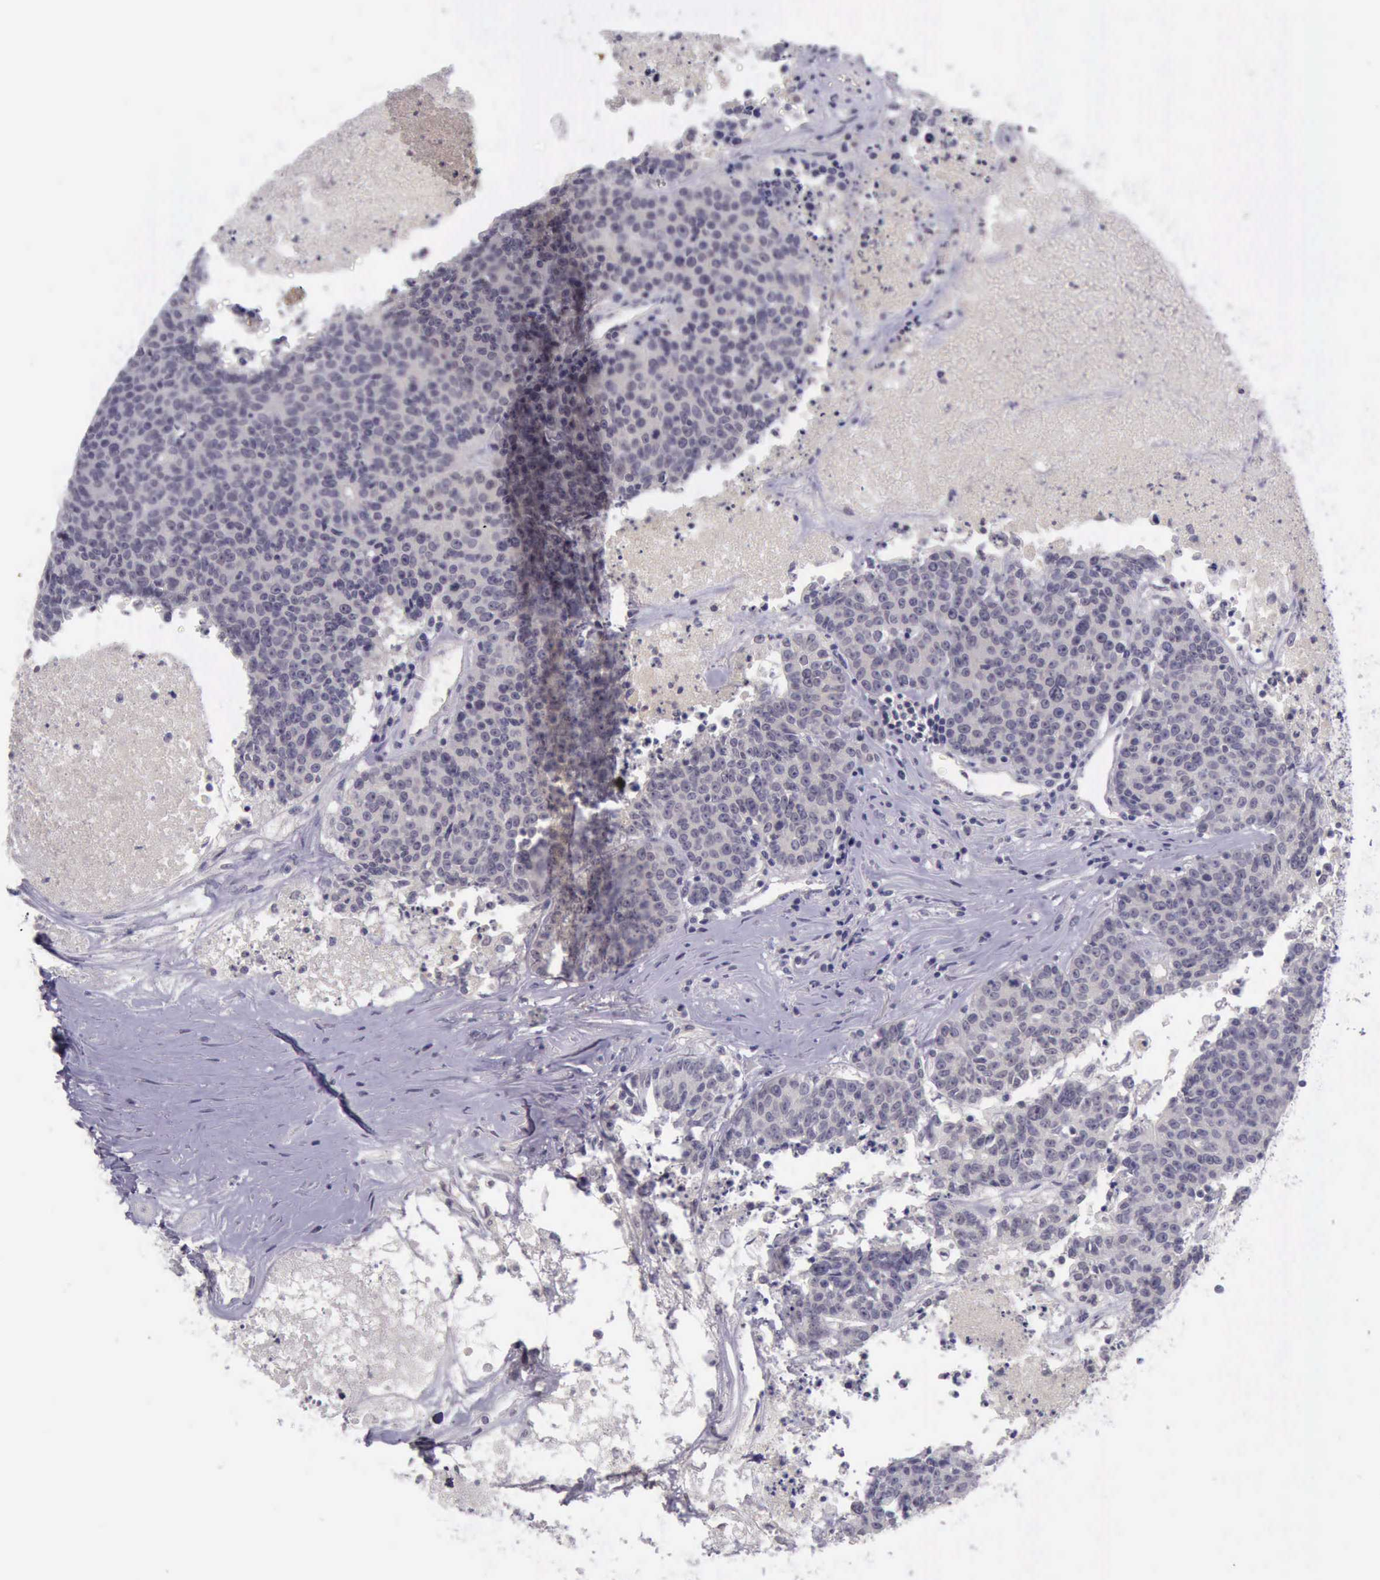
{"staining": {"intensity": "negative", "quantity": "none", "location": "none"}, "tissue": "colorectal cancer", "cell_type": "Tumor cells", "image_type": "cancer", "snomed": [{"axis": "morphology", "description": "Adenocarcinoma, NOS"}, {"axis": "topography", "description": "Colon"}], "caption": "DAB (3,3'-diaminobenzidine) immunohistochemical staining of colorectal cancer (adenocarcinoma) displays no significant staining in tumor cells.", "gene": "ARNT2", "patient": {"sex": "female", "age": 53}}